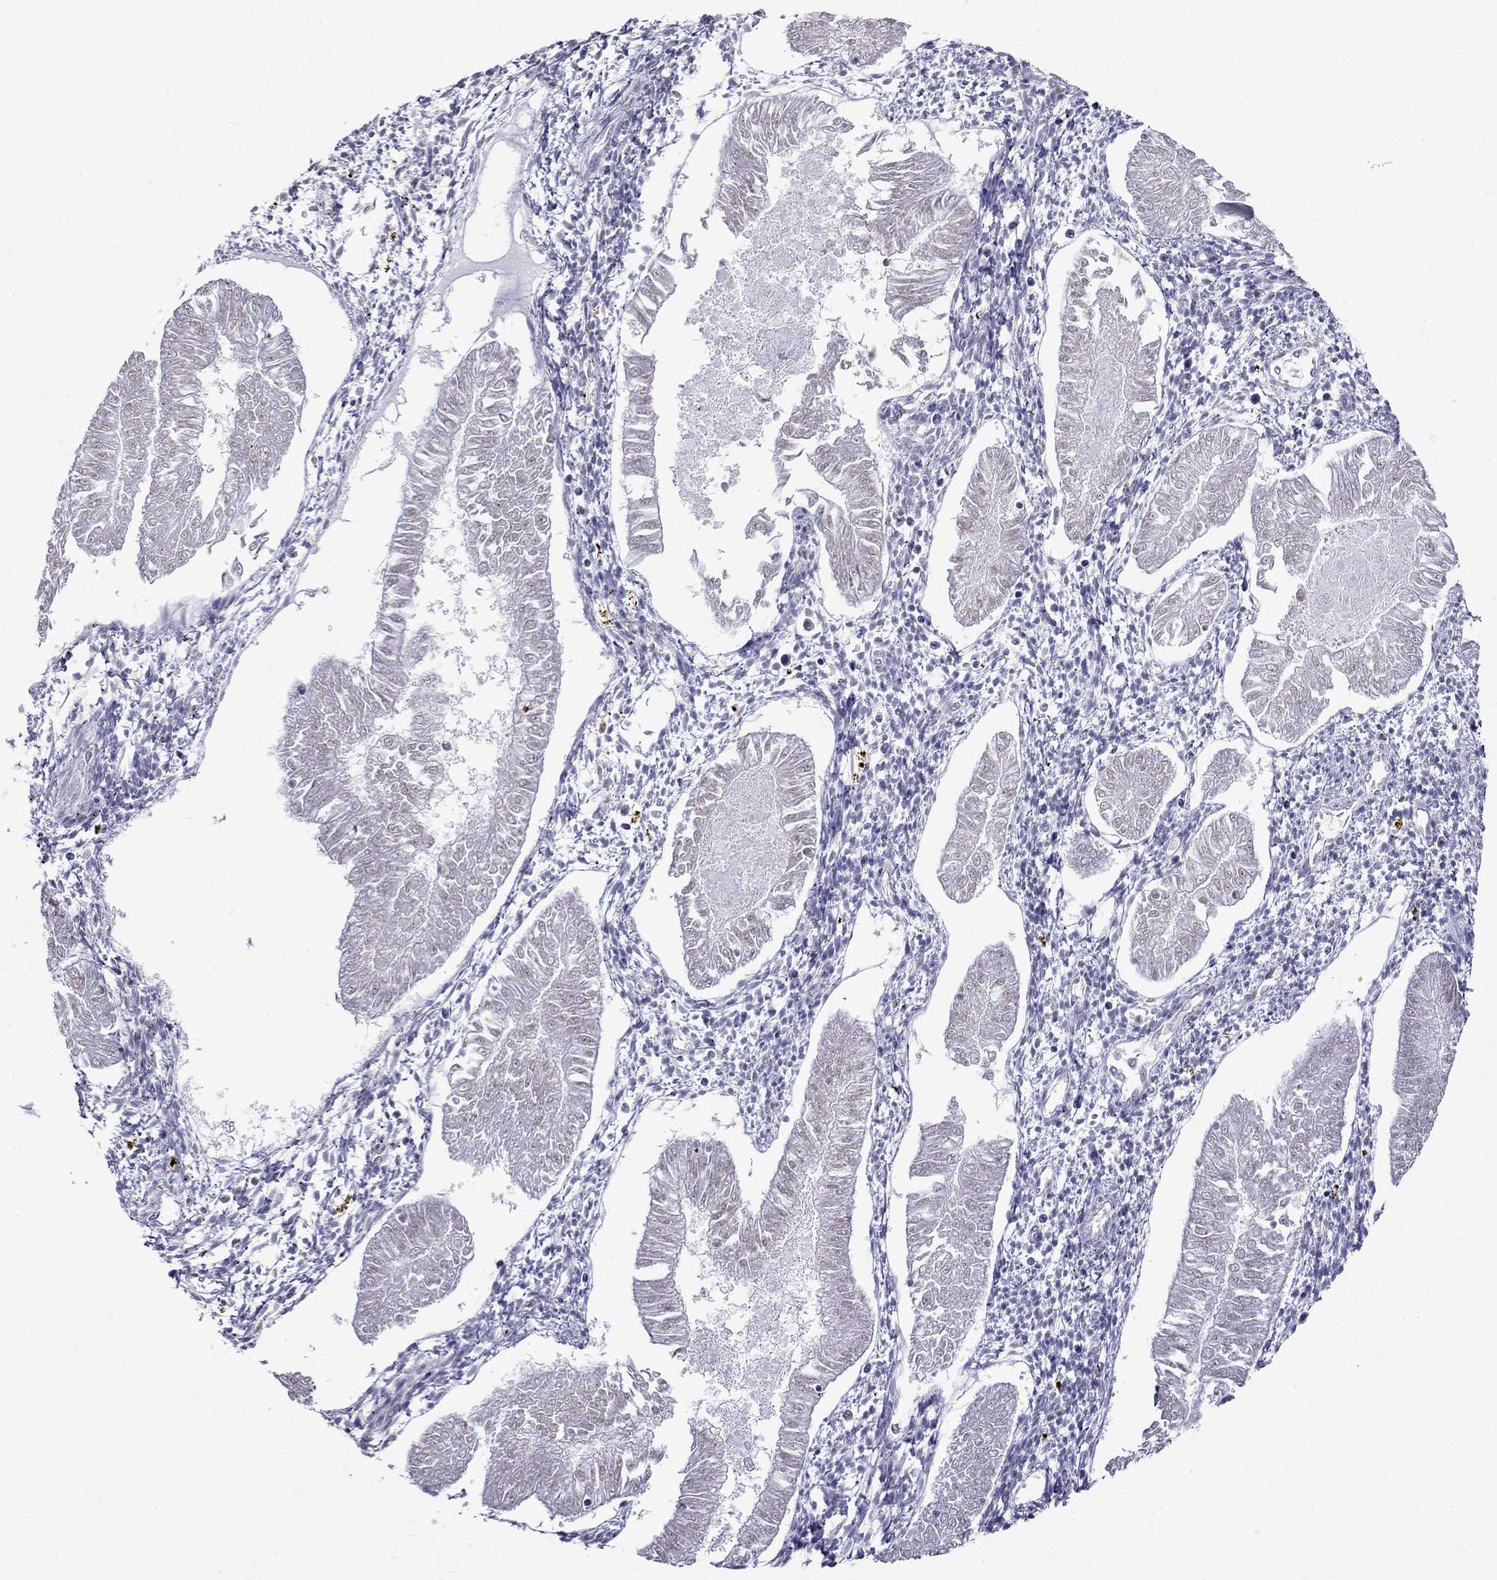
{"staining": {"intensity": "negative", "quantity": "none", "location": "none"}, "tissue": "endometrial cancer", "cell_type": "Tumor cells", "image_type": "cancer", "snomed": [{"axis": "morphology", "description": "Adenocarcinoma, NOS"}, {"axis": "topography", "description": "Endometrium"}], "caption": "Endometrial cancer was stained to show a protein in brown. There is no significant expression in tumor cells.", "gene": "MGP", "patient": {"sex": "female", "age": 53}}